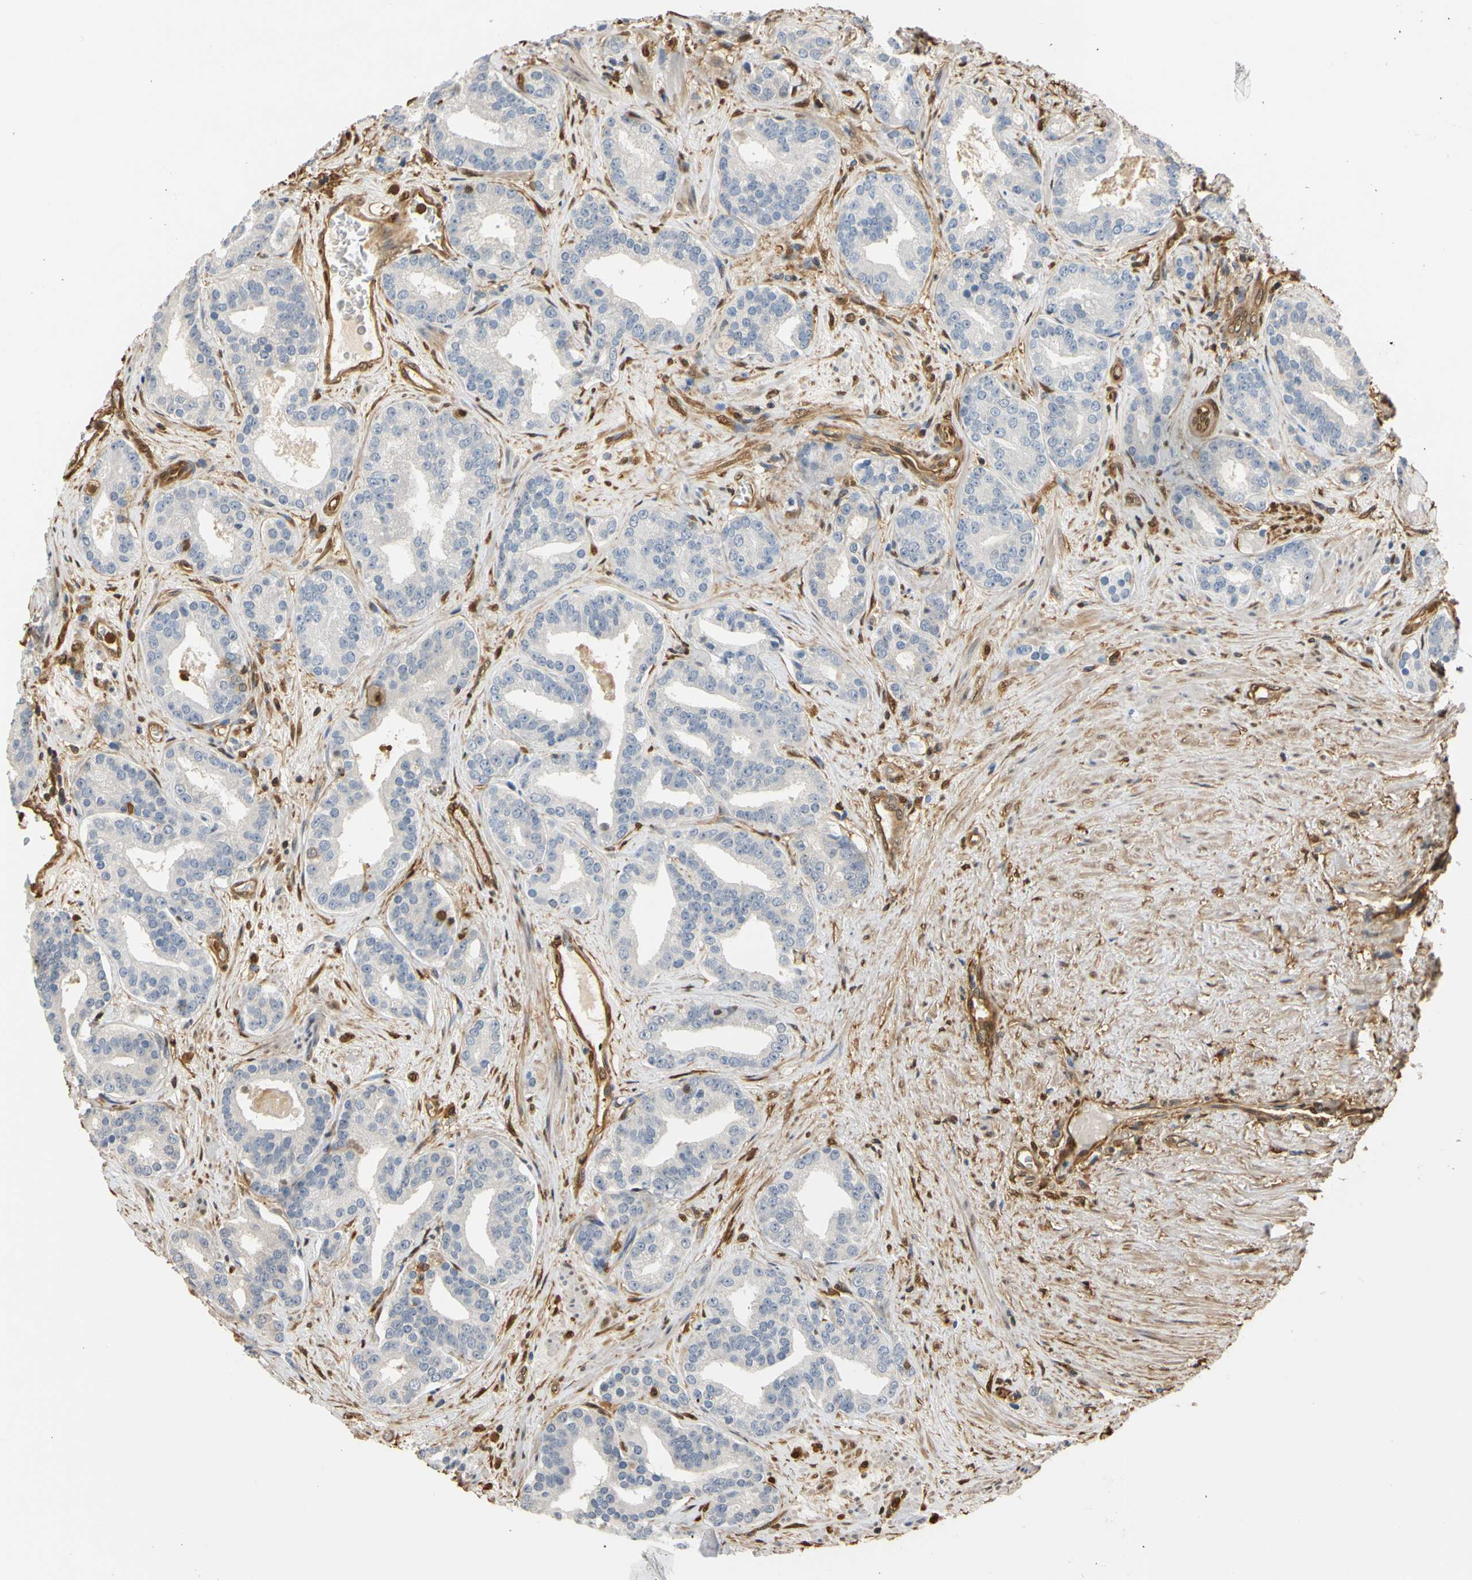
{"staining": {"intensity": "negative", "quantity": "none", "location": "none"}, "tissue": "prostate cancer", "cell_type": "Tumor cells", "image_type": "cancer", "snomed": [{"axis": "morphology", "description": "Adenocarcinoma, Low grade"}, {"axis": "topography", "description": "Prostate"}], "caption": "The histopathology image reveals no staining of tumor cells in prostate adenocarcinoma (low-grade).", "gene": "S100A6", "patient": {"sex": "male", "age": 63}}